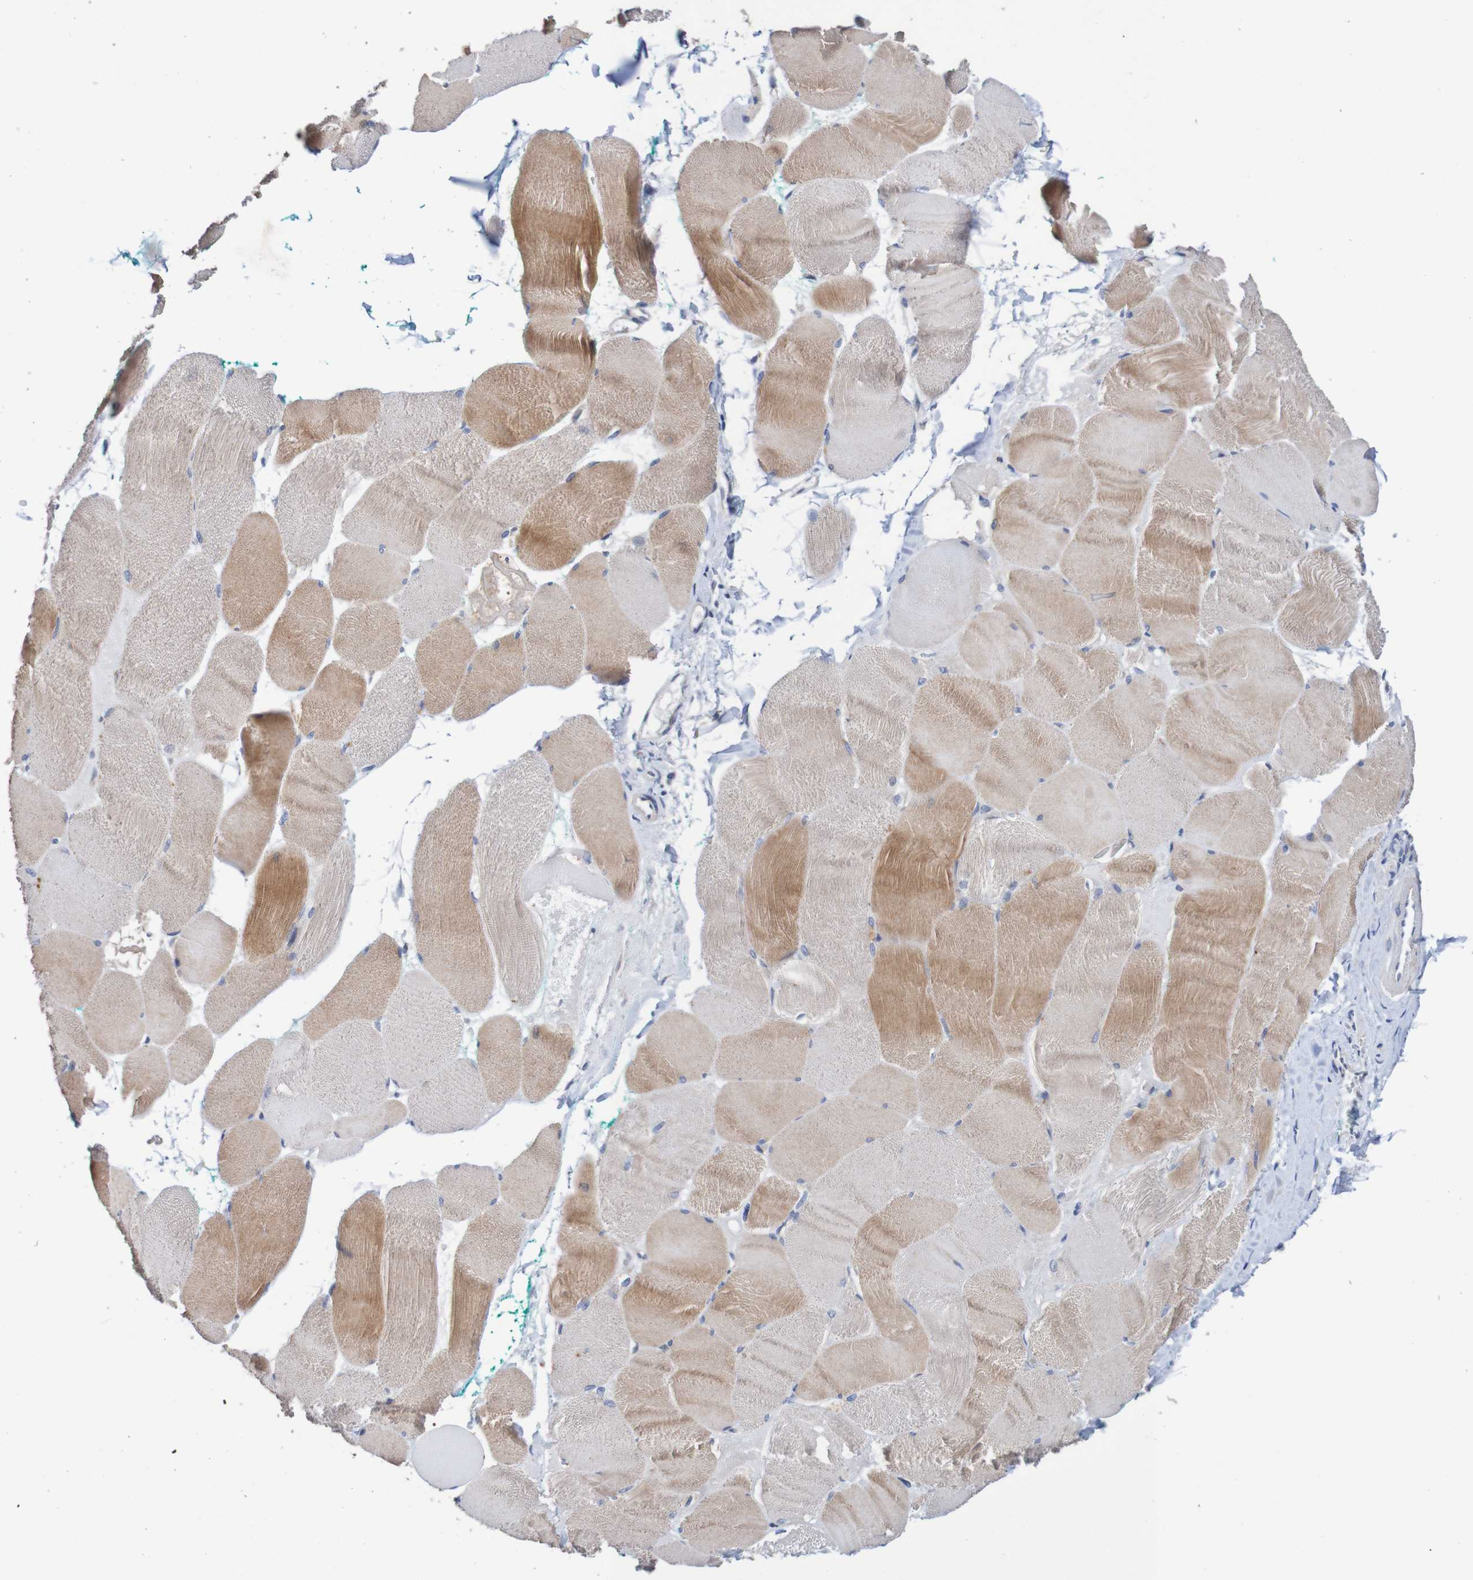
{"staining": {"intensity": "moderate", "quantity": "25%-75%", "location": "cytoplasmic/membranous"}, "tissue": "skeletal muscle", "cell_type": "Myocytes", "image_type": "normal", "snomed": [{"axis": "morphology", "description": "Normal tissue, NOS"}, {"axis": "morphology", "description": "Squamous cell carcinoma, NOS"}, {"axis": "topography", "description": "Skeletal muscle"}], "caption": "Skeletal muscle stained with DAB immunohistochemistry (IHC) displays medium levels of moderate cytoplasmic/membranous positivity in approximately 25%-75% of myocytes.", "gene": "FIBP", "patient": {"sex": "male", "age": 51}}